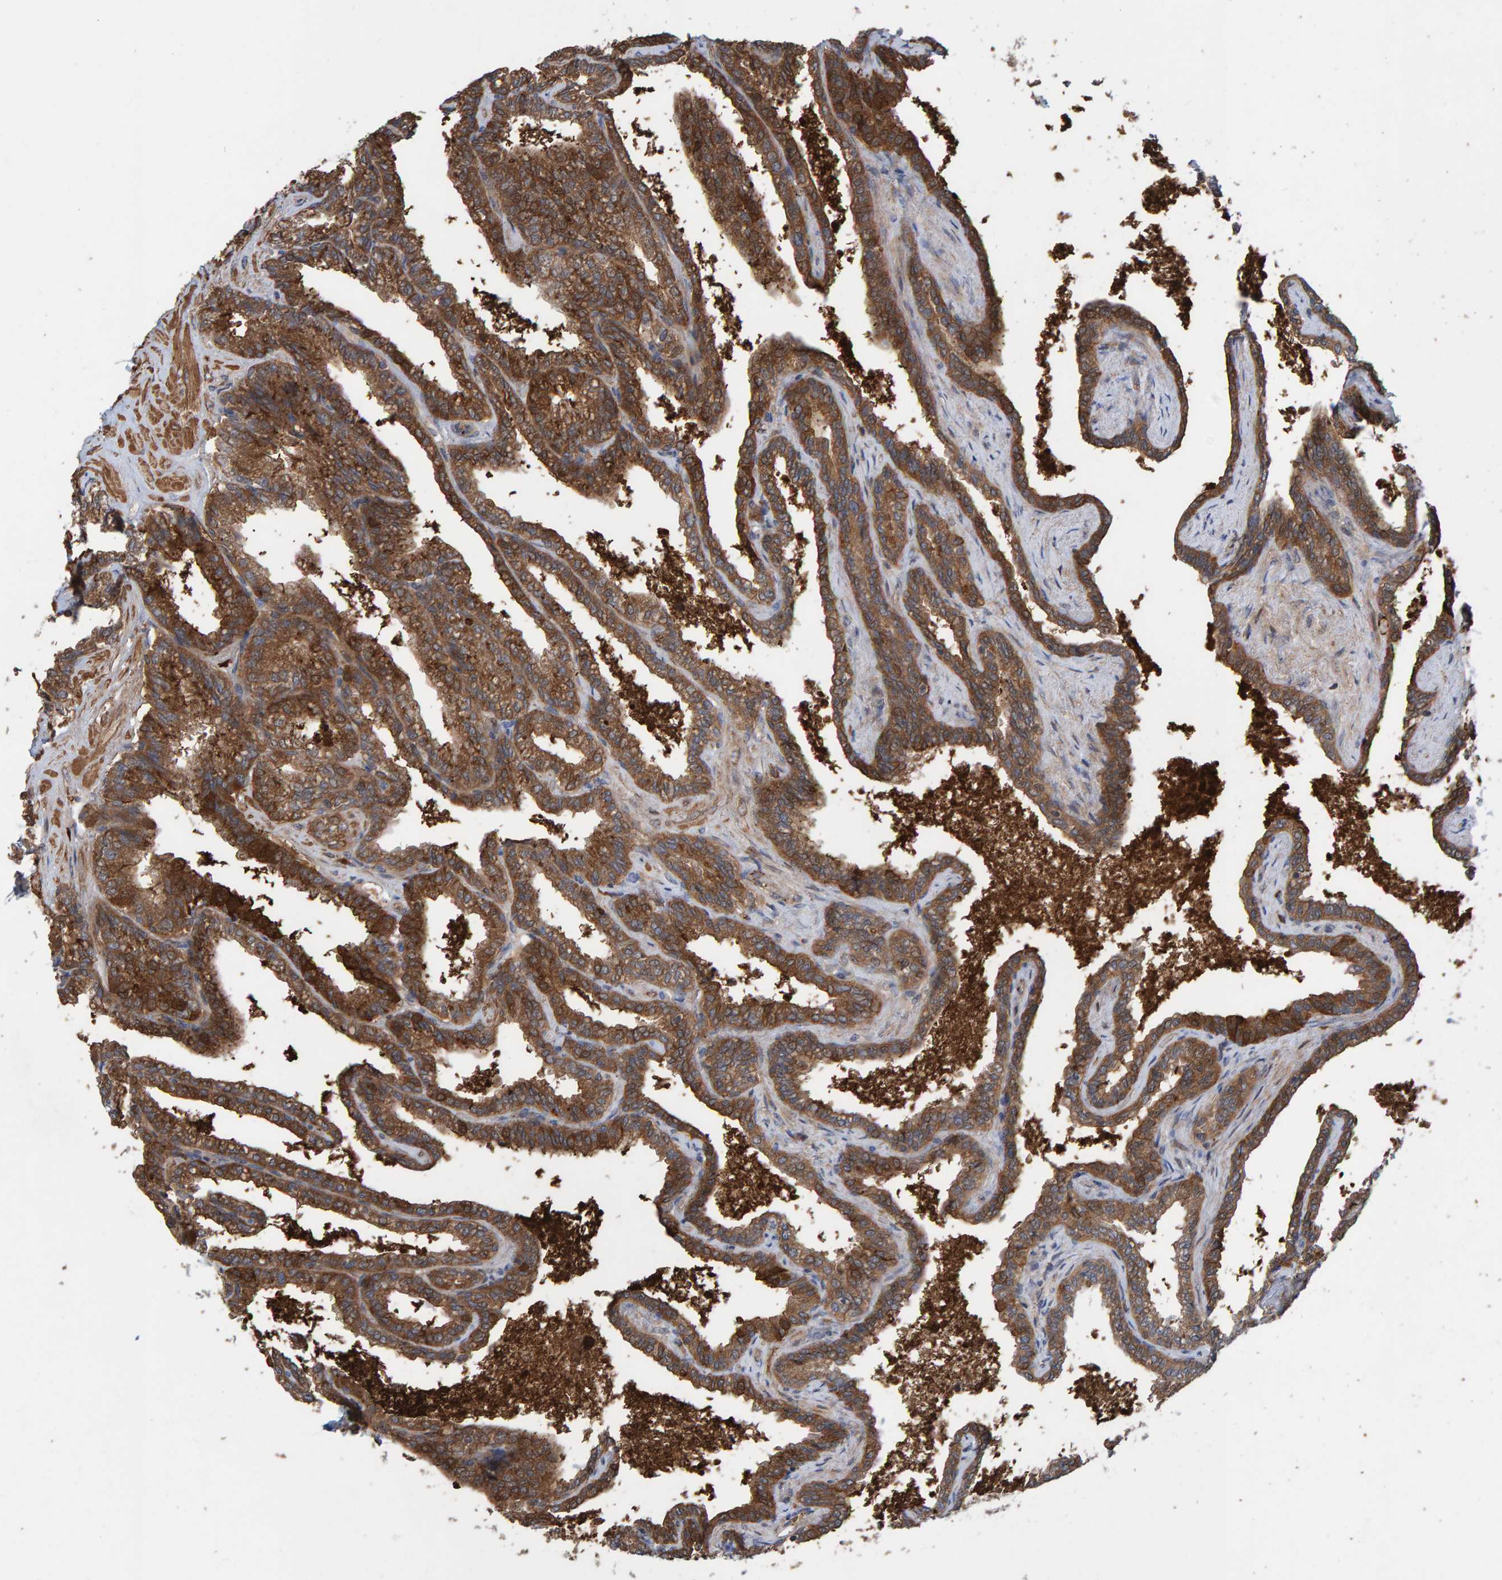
{"staining": {"intensity": "strong", "quantity": ">75%", "location": "cytoplasmic/membranous"}, "tissue": "seminal vesicle", "cell_type": "Glandular cells", "image_type": "normal", "snomed": [{"axis": "morphology", "description": "Normal tissue, NOS"}, {"axis": "topography", "description": "Seminal veicle"}], "caption": "IHC histopathology image of normal human seminal vesicle stained for a protein (brown), which reveals high levels of strong cytoplasmic/membranous staining in about >75% of glandular cells.", "gene": "KIAA0753", "patient": {"sex": "male", "age": 46}}